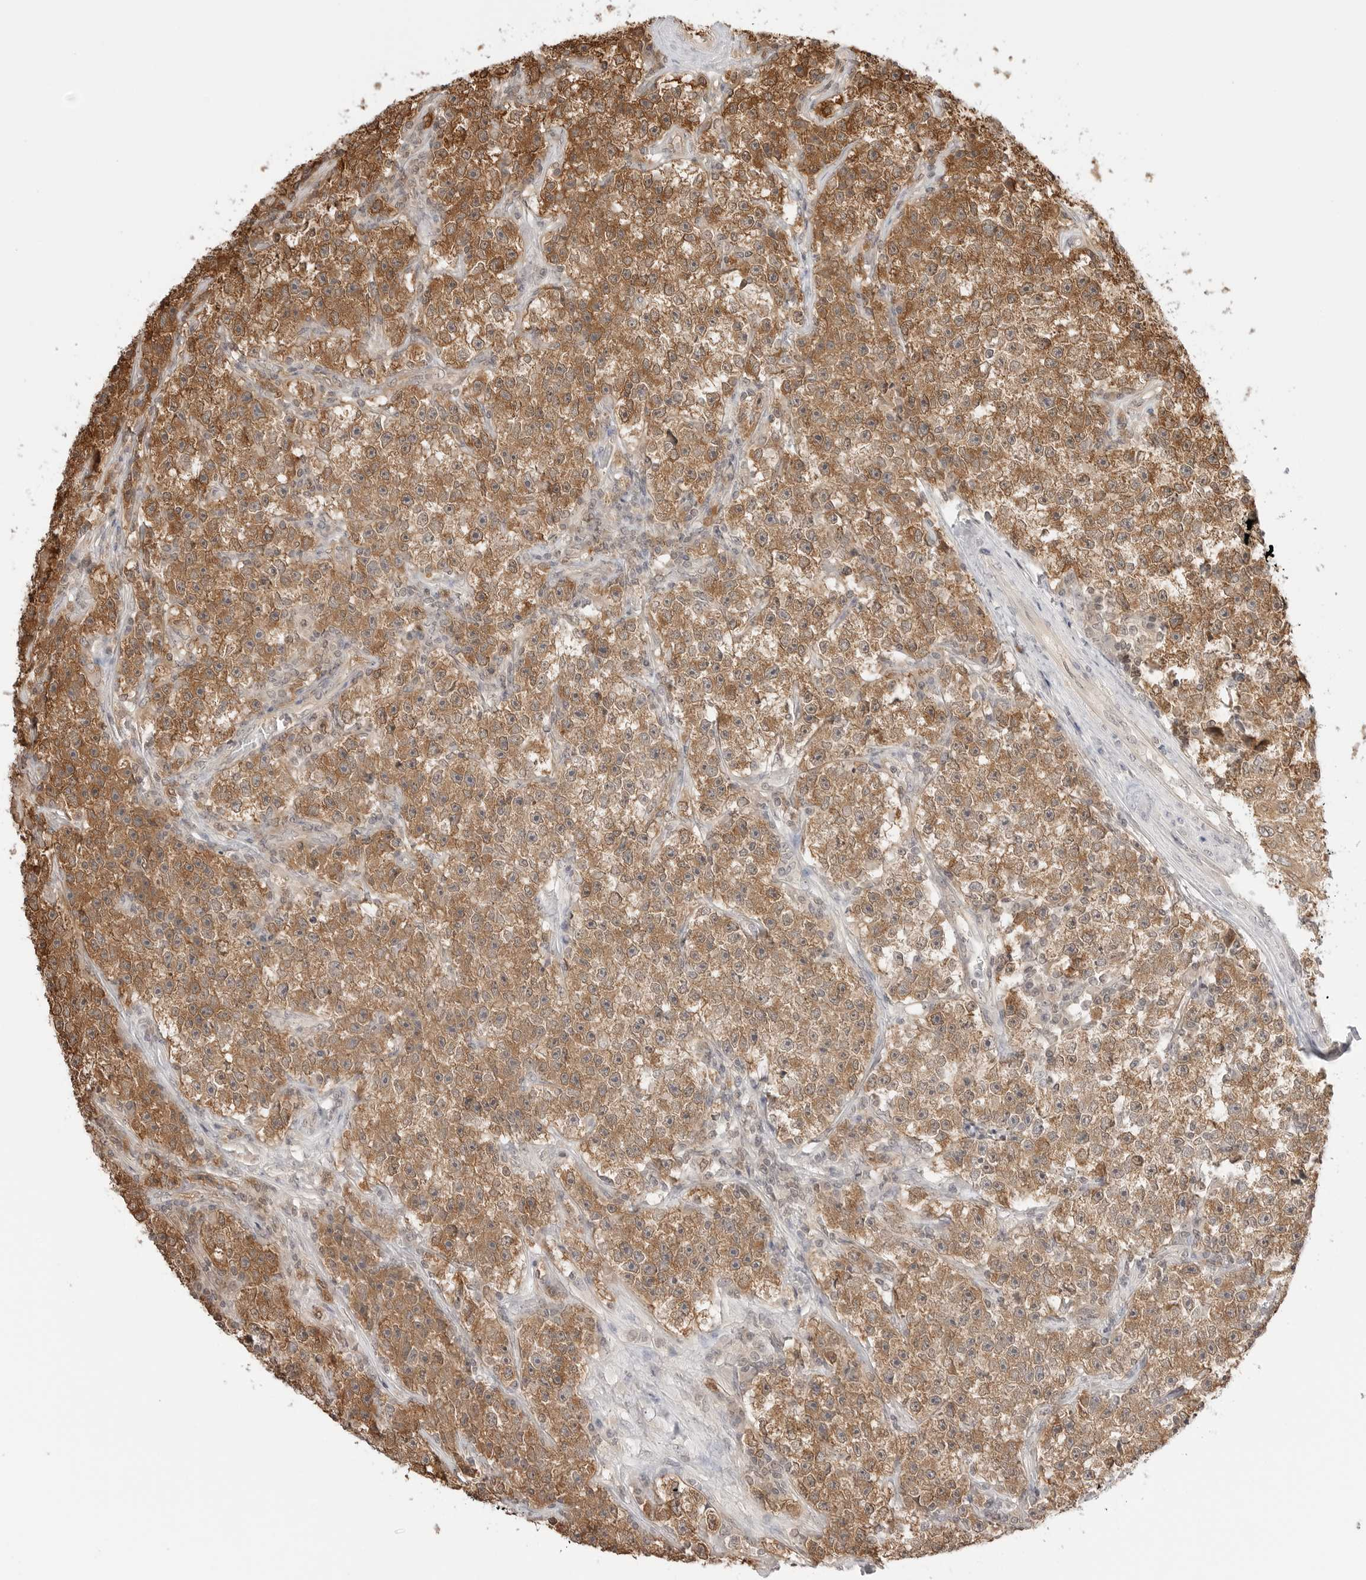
{"staining": {"intensity": "strong", "quantity": ">75%", "location": "cytoplasmic/membranous"}, "tissue": "testis cancer", "cell_type": "Tumor cells", "image_type": "cancer", "snomed": [{"axis": "morphology", "description": "Seminoma, NOS"}, {"axis": "topography", "description": "Testis"}], "caption": "Protein expression analysis of human testis cancer (seminoma) reveals strong cytoplasmic/membranous positivity in approximately >75% of tumor cells.", "gene": "NUDC", "patient": {"sex": "male", "age": 22}}